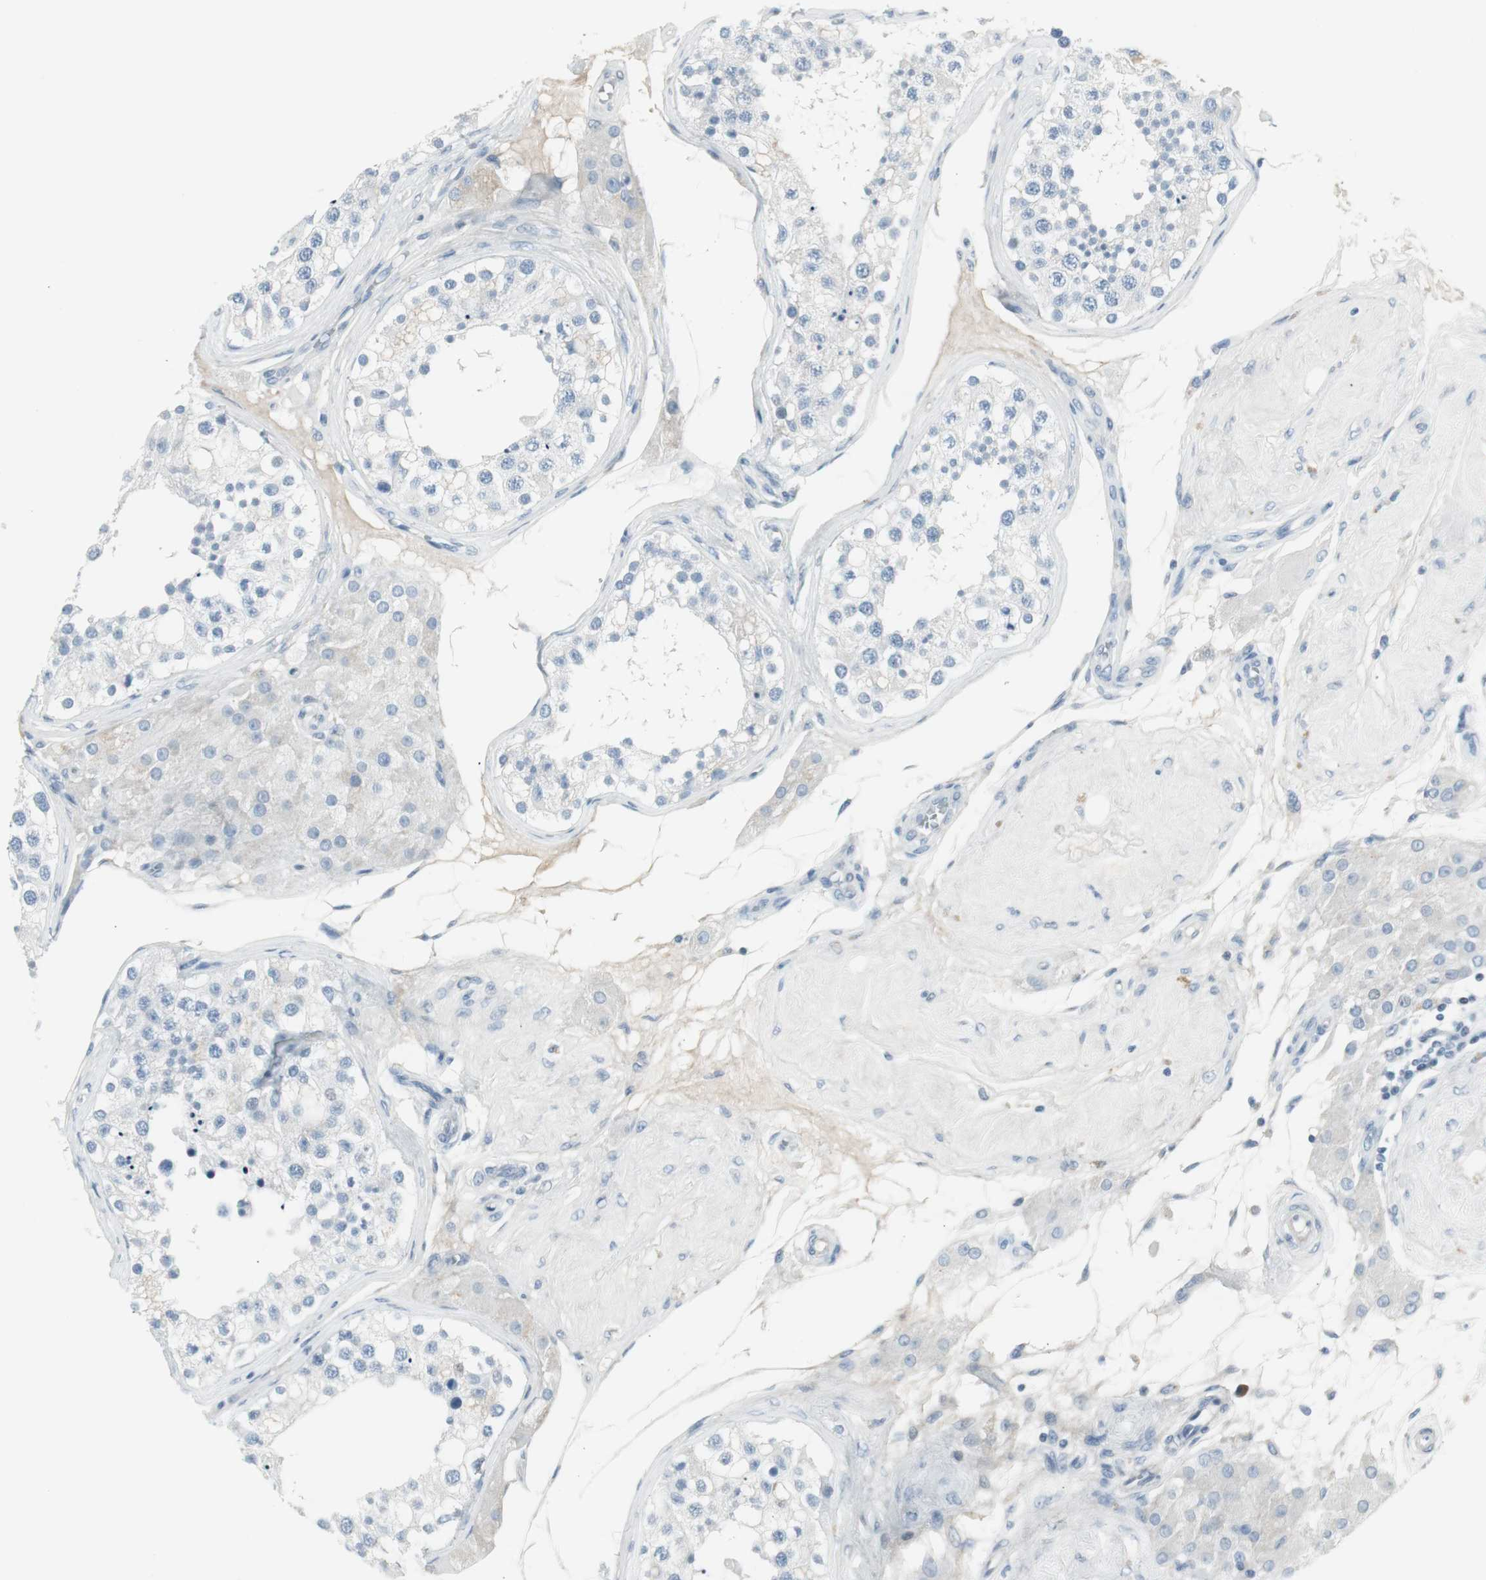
{"staining": {"intensity": "negative", "quantity": "none", "location": "none"}, "tissue": "testis", "cell_type": "Cells in seminiferous ducts", "image_type": "normal", "snomed": [{"axis": "morphology", "description": "Normal tissue, NOS"}, {"axis": "topography", "description": "Testis"}], "caption": "Protein analysis of unremarkable testis demonstrates no significant positivity in cells in seminiferous ducts.", "gene": "AGR2", "patient": {"sex": "male", "age": 68}}